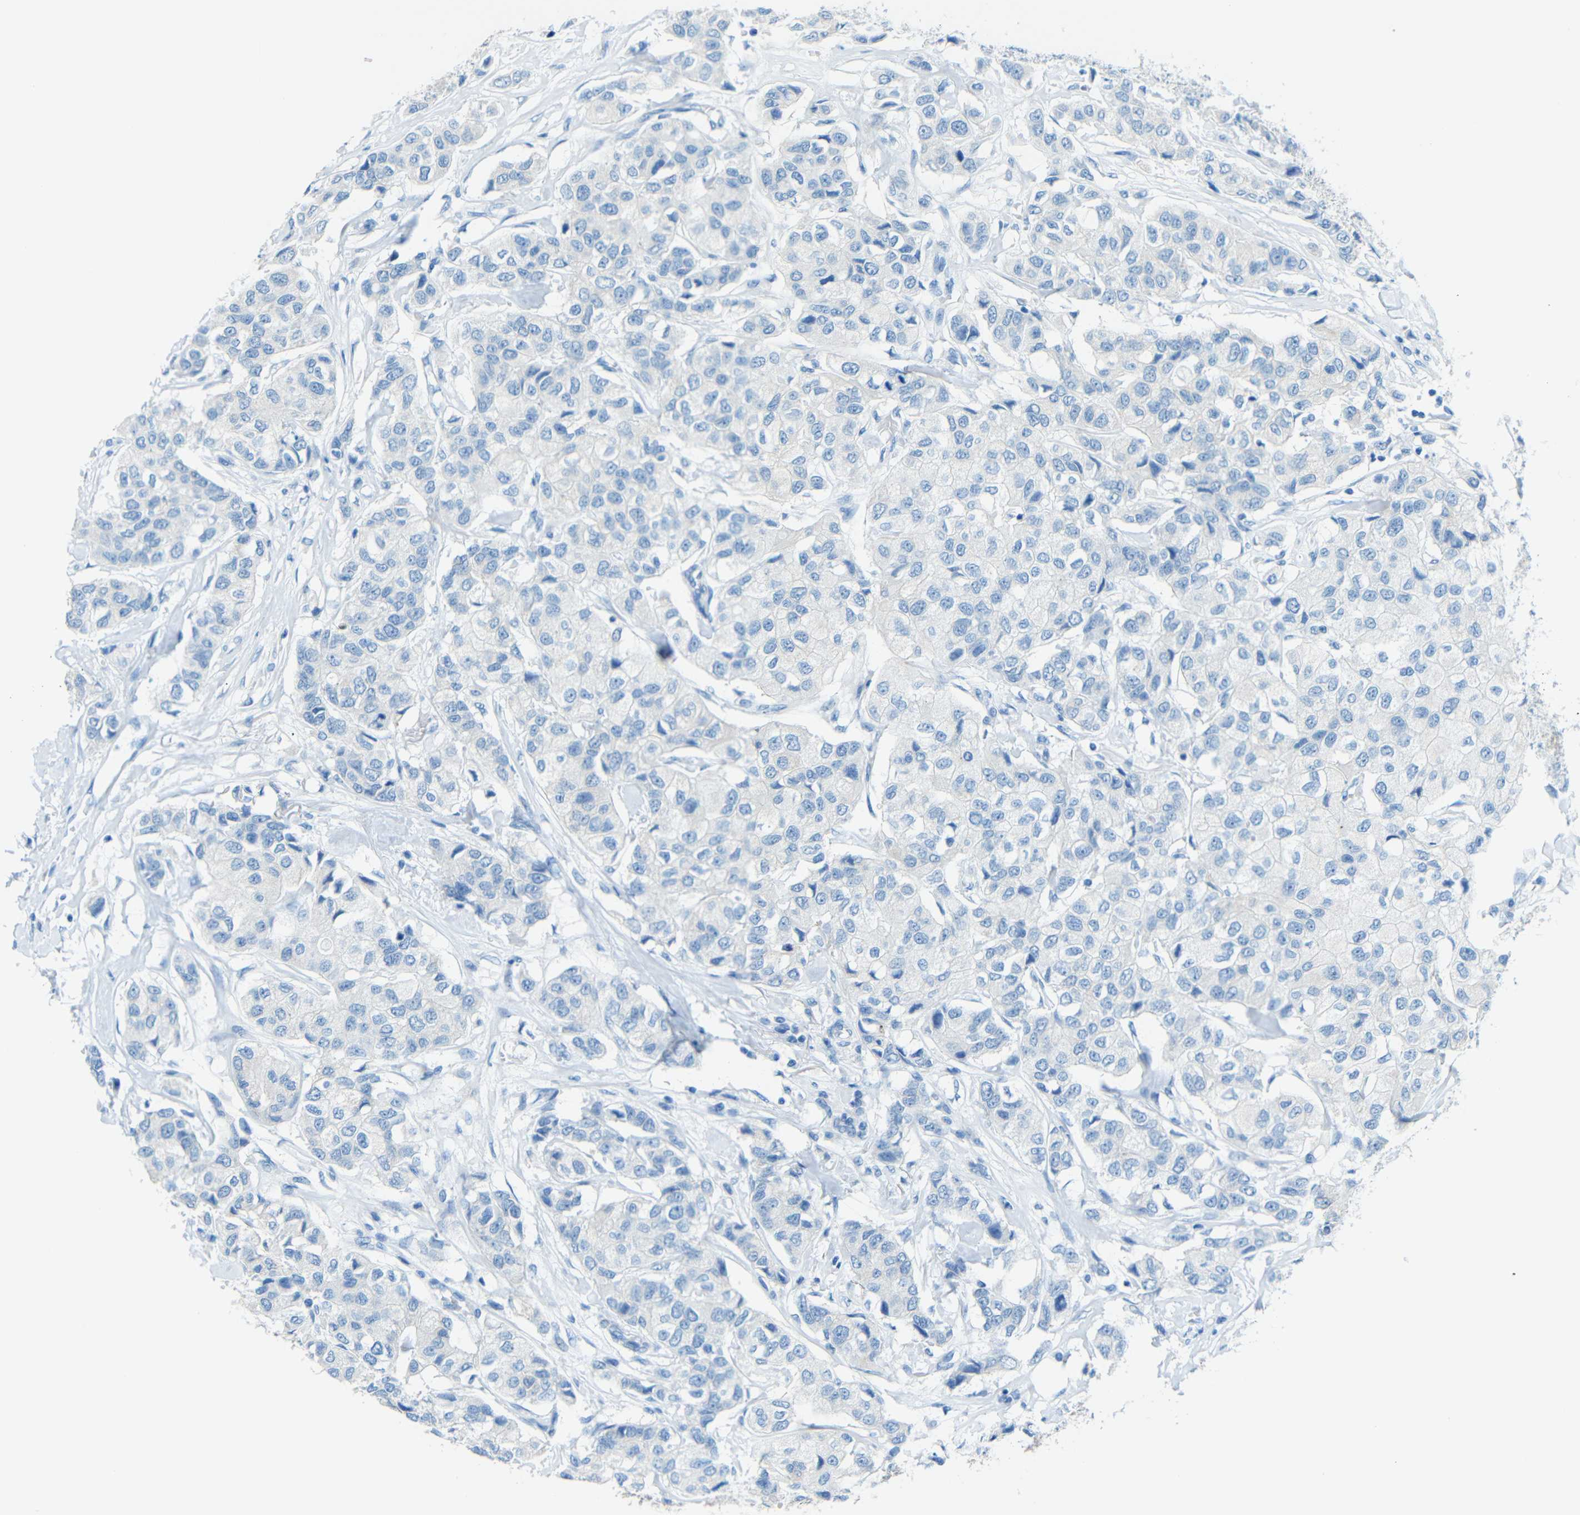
{"staining": {"intensity": "negative", "quantity": "none", "location": "none"}, "tissue": "breast cancer", "cell_type": "Tumor cells", "image_type": "cancer", "snomed": [{"axis": "morphology", "description": "Duct carcinoma"}, {"axis": "topography", "description": "Breast"}], "caption": "This is an IHC photomicrograph of breast intraductal carcinoma. There is no staining in tumor cells.", "gene": "TUBB4B", "patient": {"sex": "female", "age": 80}}